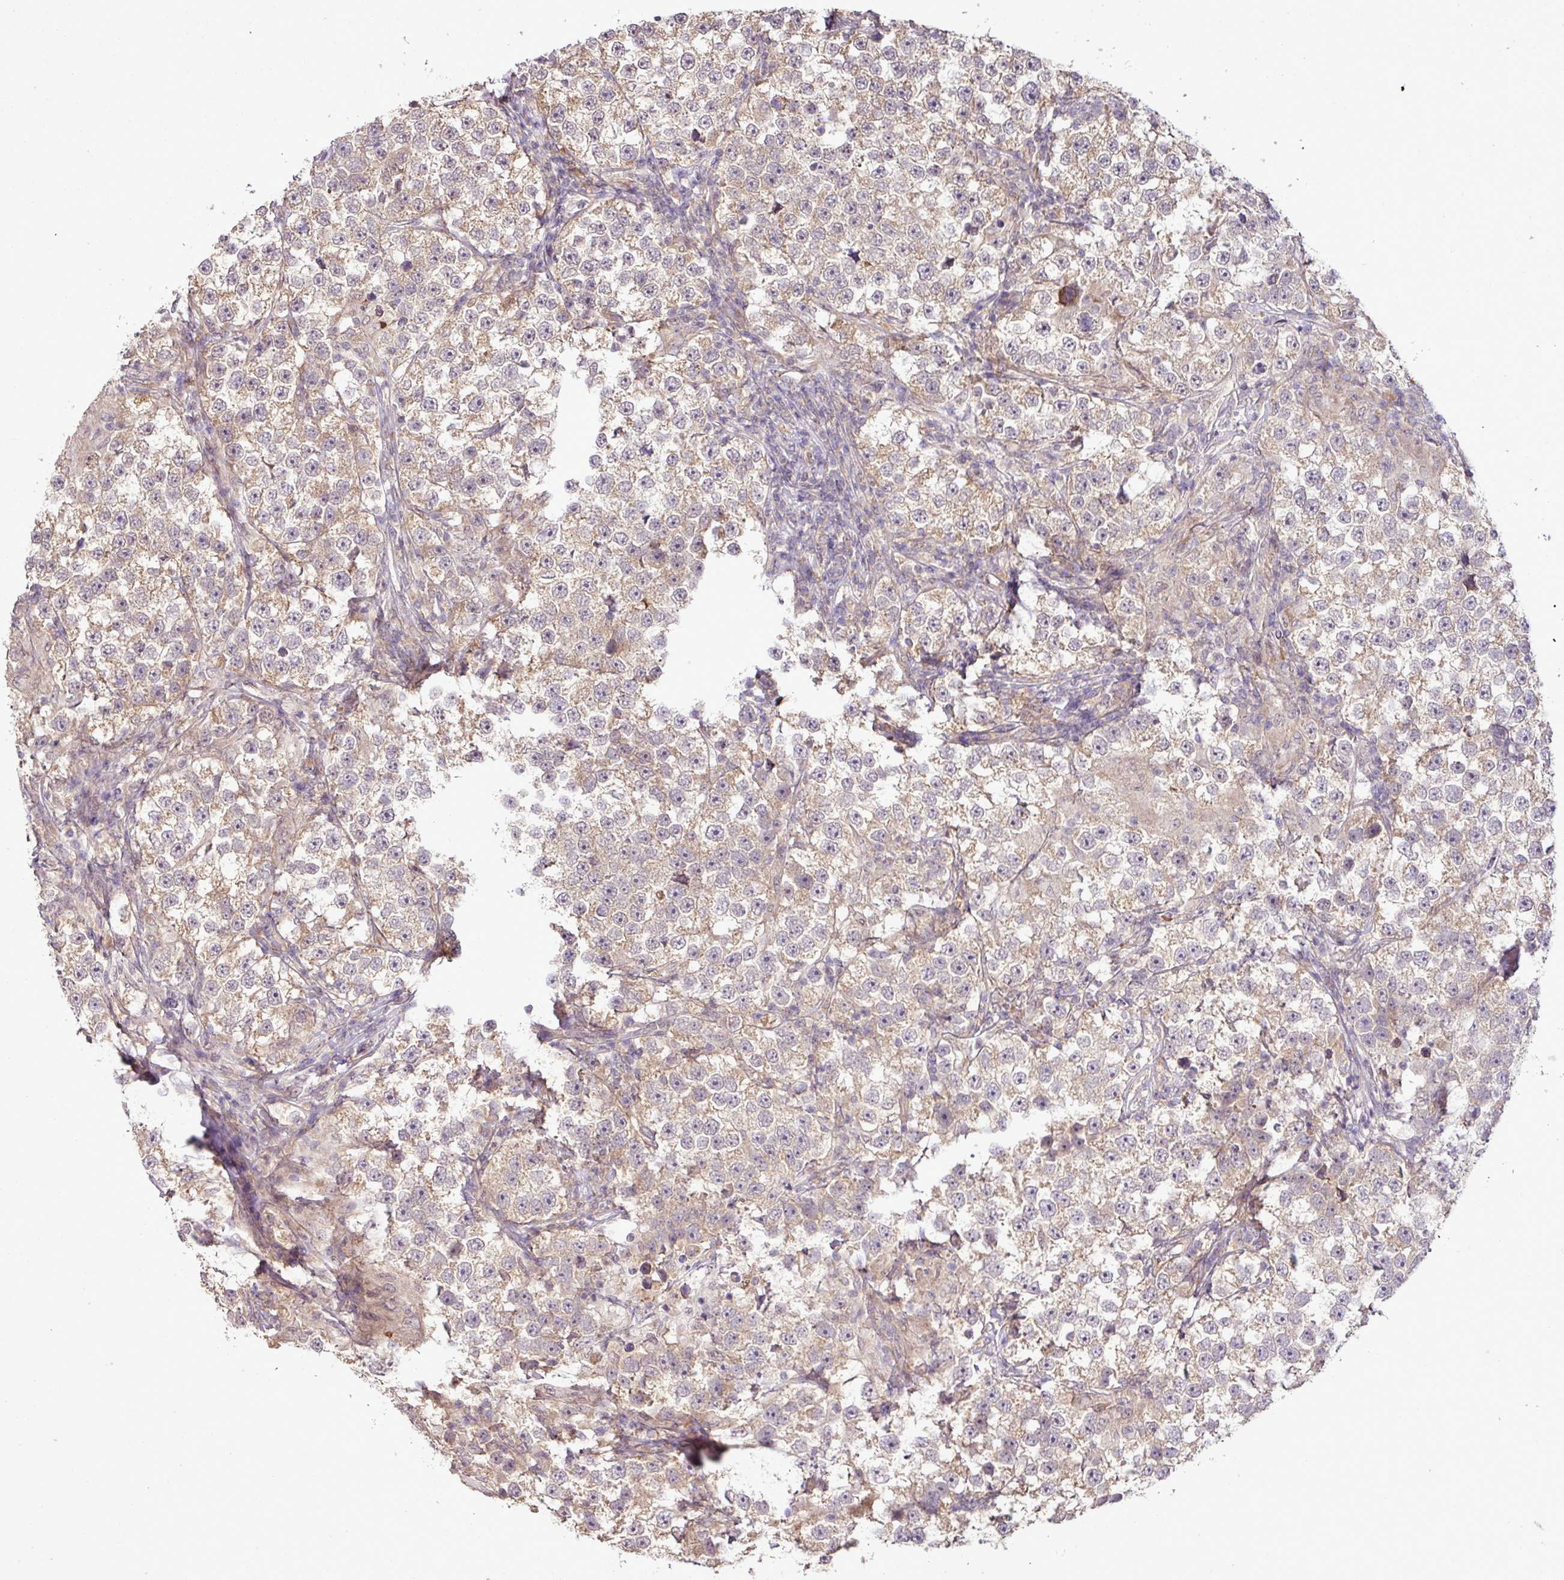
{"staining": {"intensity": "weak", "quantity": ">75%", "location": "cytoplasmic/membranous"}, "tissue": "testis cancer", "cell_type": "Tumor cells", "image_type": "cancer", "snomed": [{"axis": "morphology", "description": "Seminoma, NOS"}, {"axis": "topography", "description": "Testis"}], "caption": "Immunohistochemistry (DAB) staining of human testis seminoma demonstrates weak cytoplasmic/membranous protein staining in approximately >75% of tumor cells.", "gene": "DNAAF4", "patient": {"sex": "male", "age": 46}}